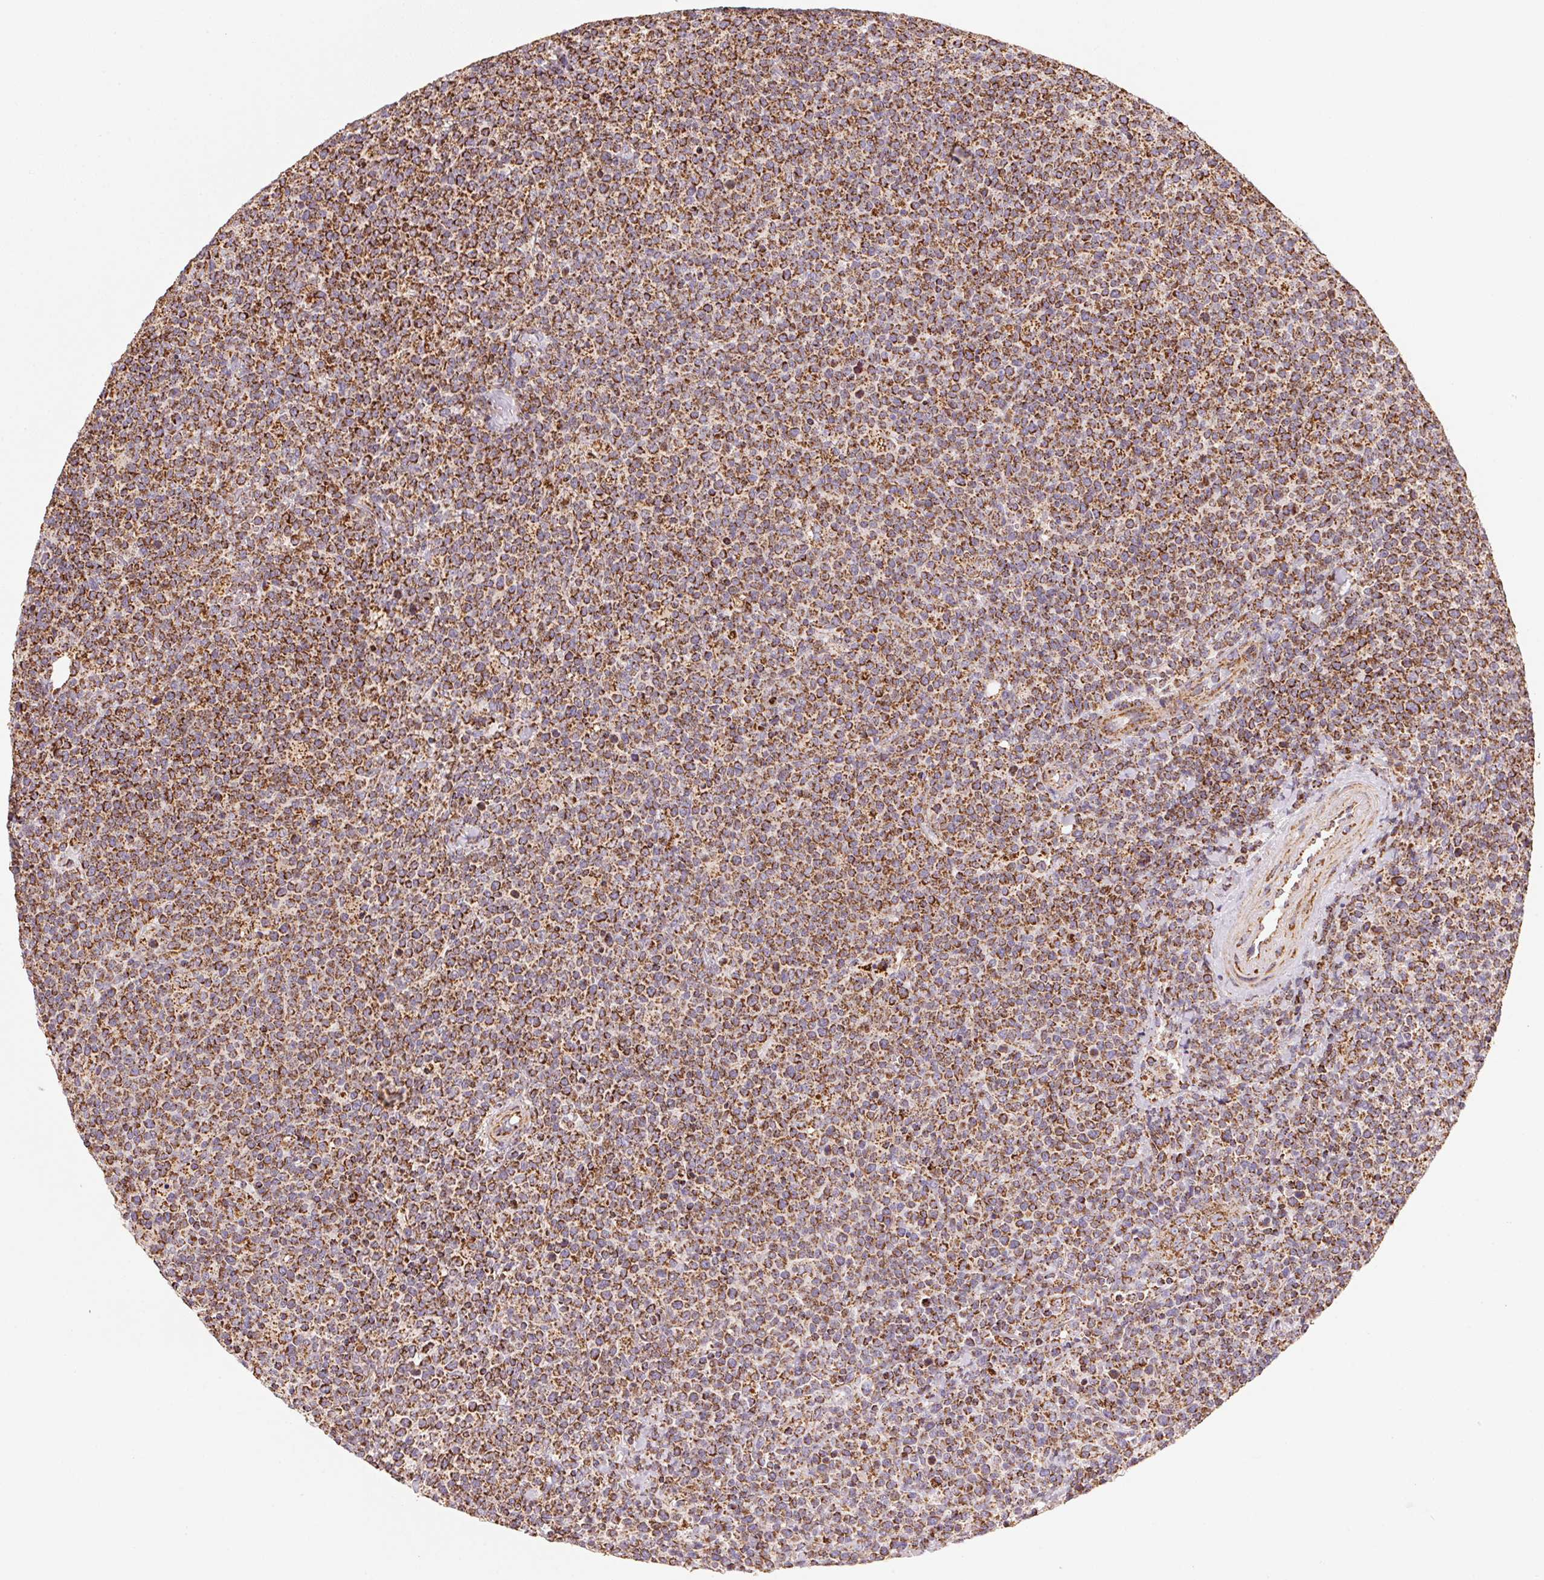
{"staining": {"intensity": "strong", "quantity": ">75%", "location": "cytoplasmic/membranous"}, "tissue": "lymphoma", "cell_type": "Tumor cells", "image_type": "cancer", "snomed": [{"axis": "morphology", "description": "Malignant lymphoma, non-Hodgkin's type, High grade"}, {"axis": "topography", "description": "Lymph node"}], "caption": "Brown immunohistochemical staining in human high-grade malignant lymphoma, non-Hodgkin's type exhibits strong cytoplasmic/membranous expression in about >75% of tumor cells. (DAB (3,3'-diaminobenzidine) IHC, brown staining for protein, blue staining for nuclei).", "gene": "NDUFS2", "patient": {"sex": "male", "age": 61}}